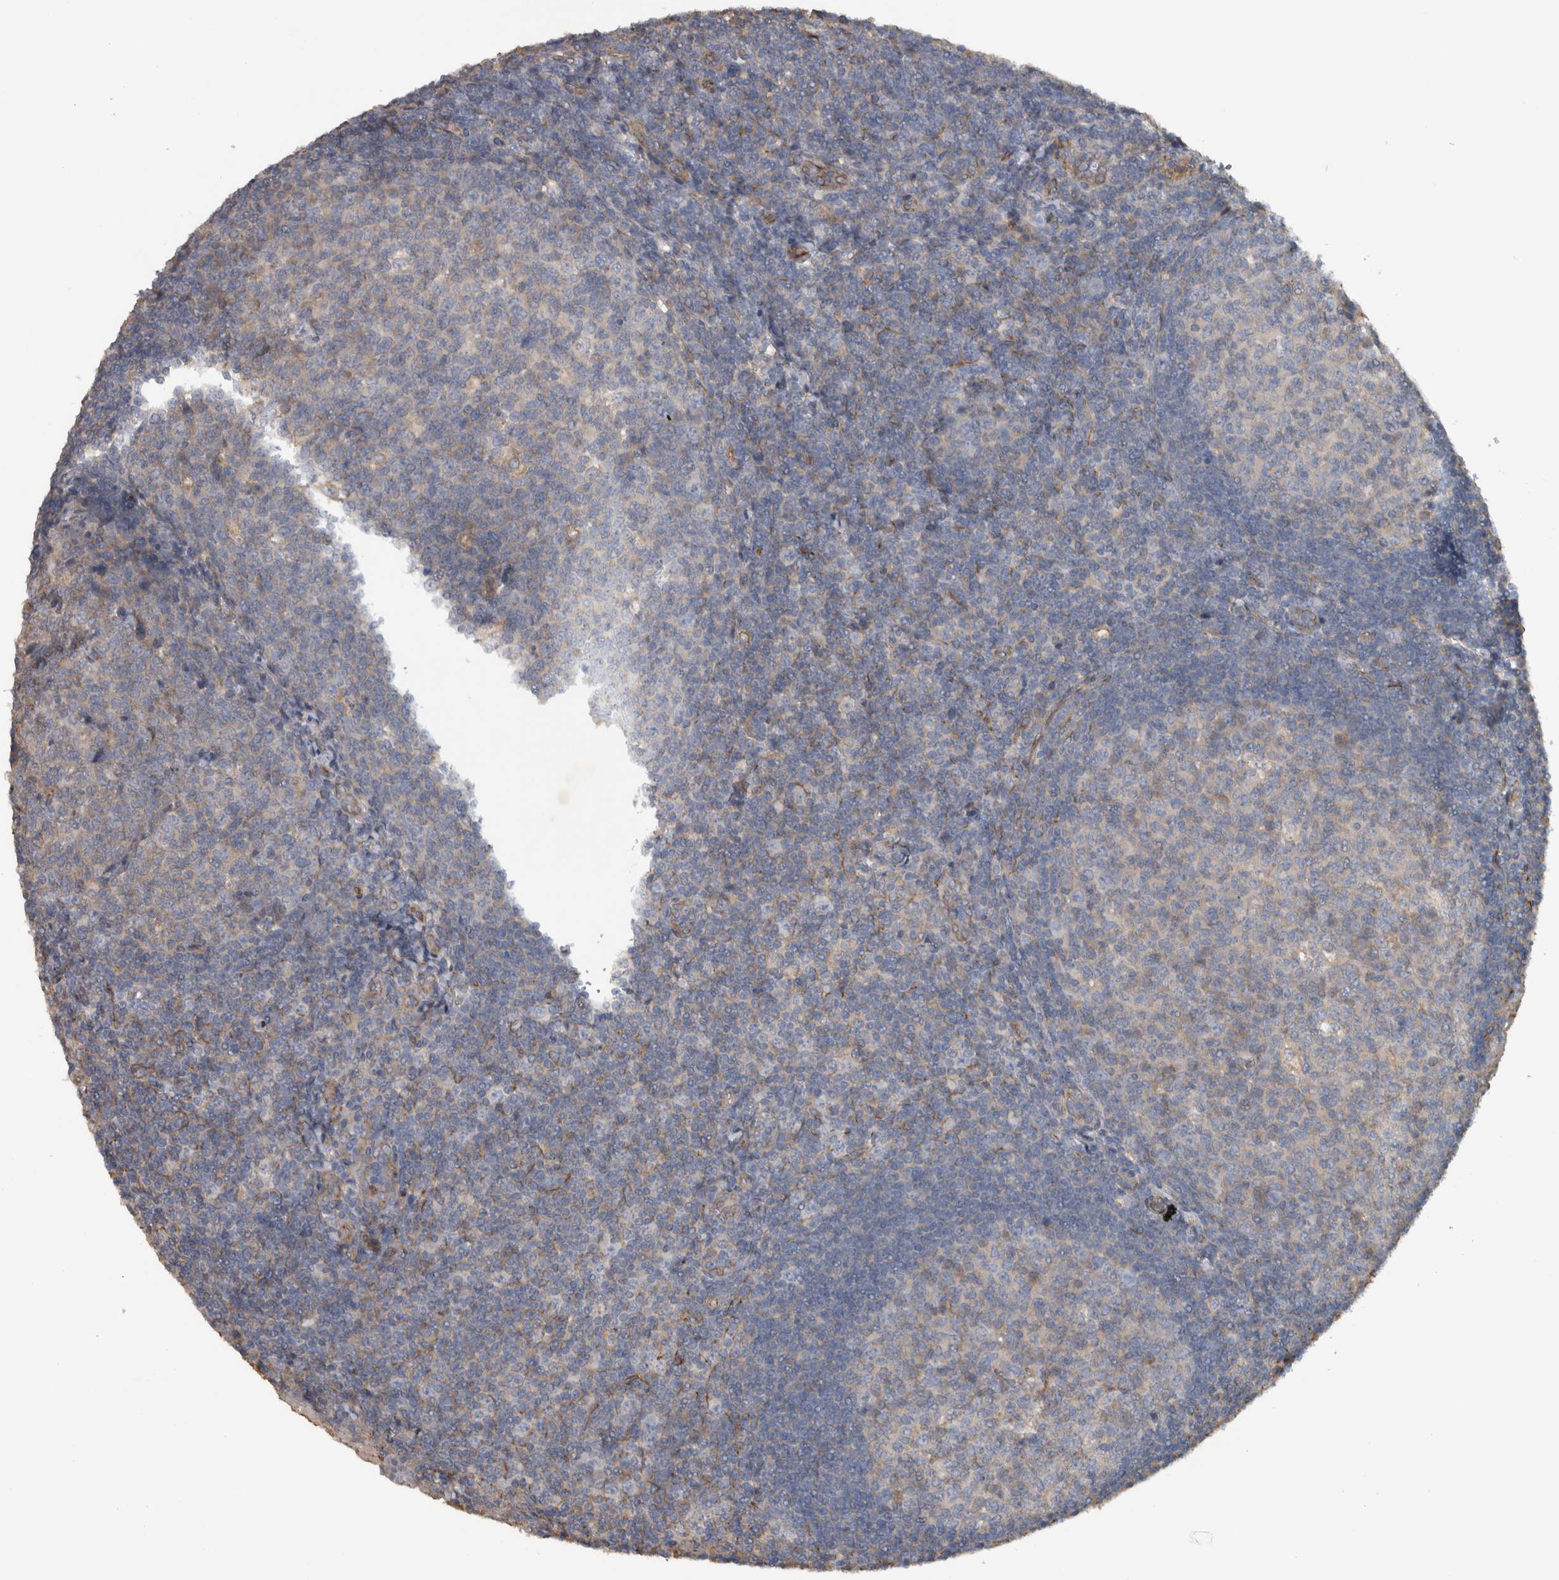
{"staining": {"intensity": "weak", "quantity": "<25%", "location": "cytoplasmic/membranous"}, "tissue": "tonsil", "cell_type": "Germinal center cells", "image_type": "normal", "snomed": [{"axis": "morphology", "description": "Normal tissue, NOS"}, {"axis": "topography", "description": "Tonsil"}], "caption": "IHC image of normal tonsil stained for a protein (brown), which displays no expression in germinal center cells.", "gene": "NT5C2", "patient": {"sex": "male", "age": 37}}